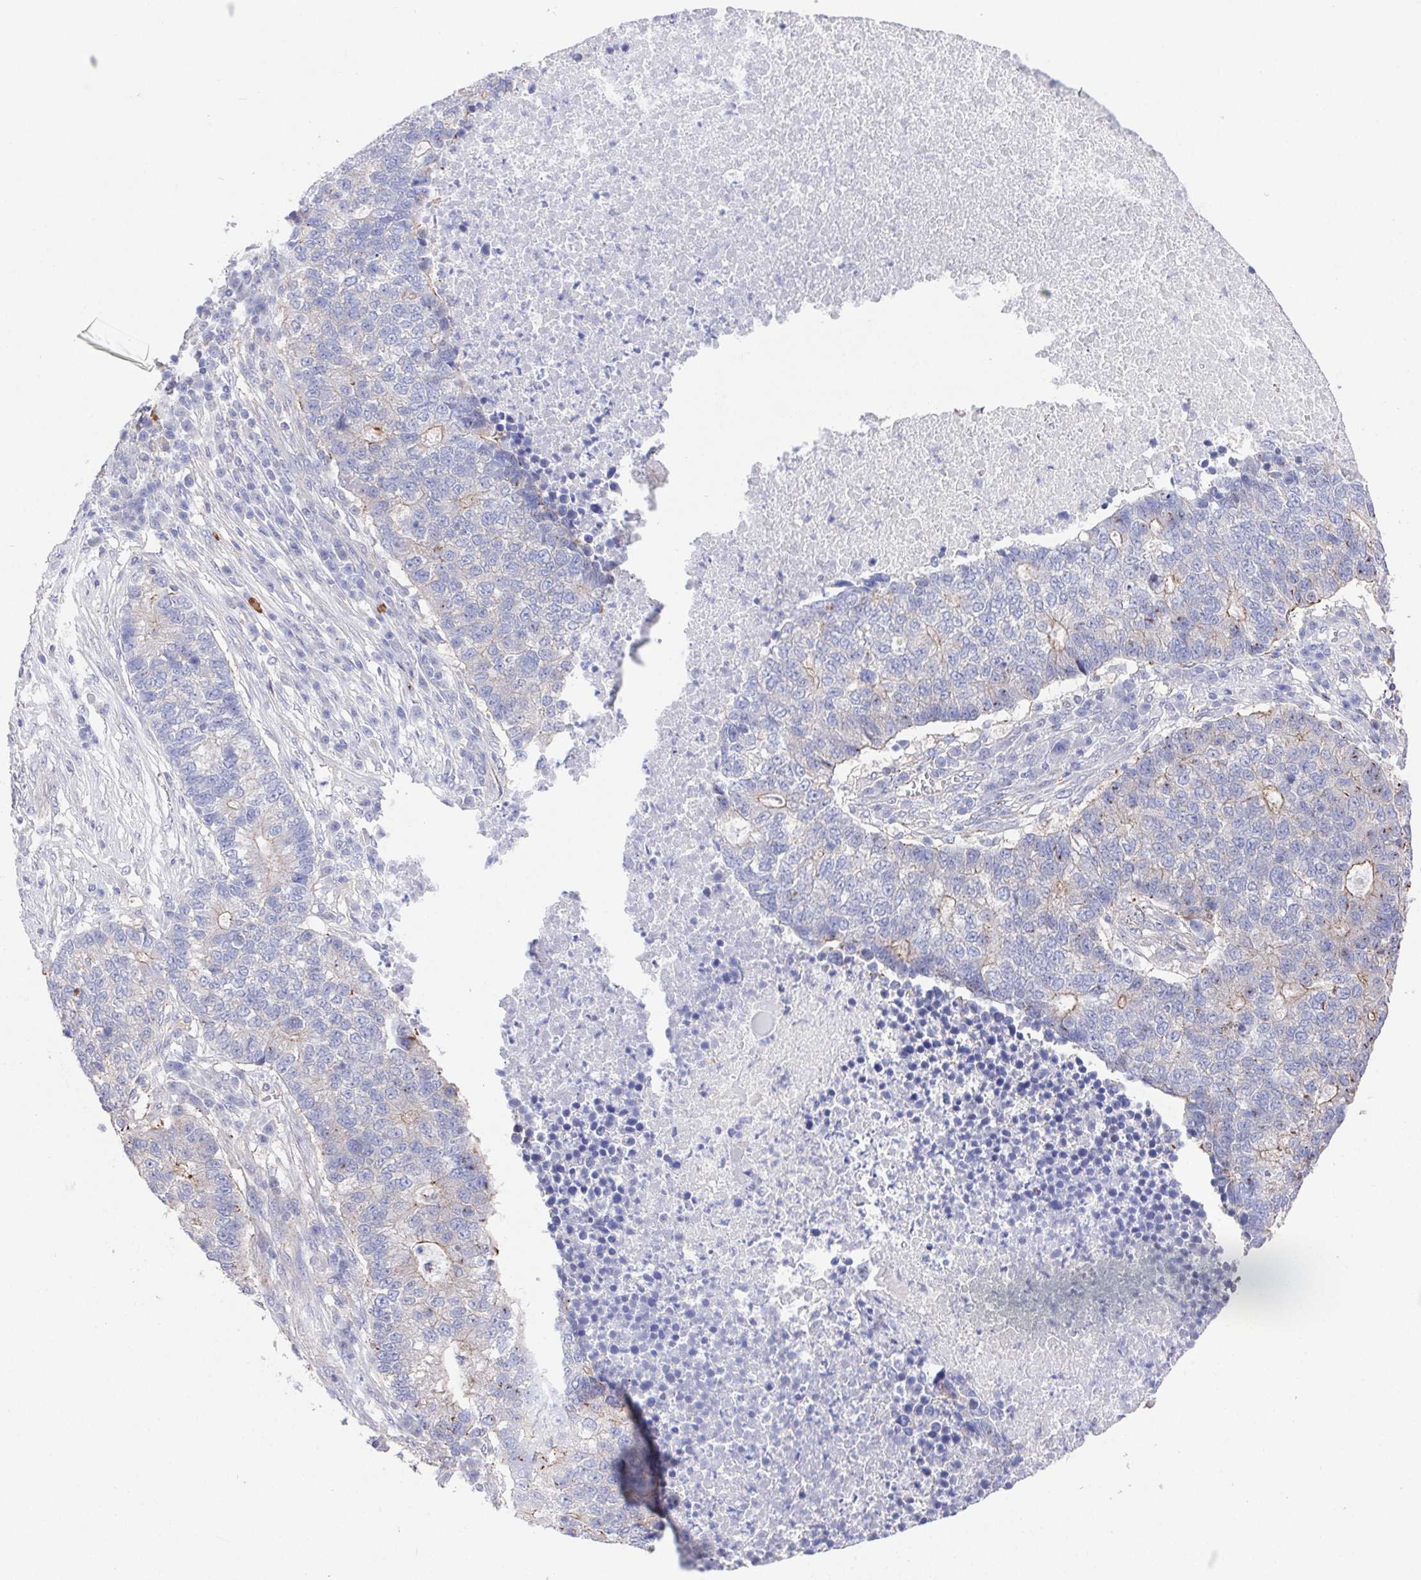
{"staining": {"intensity": "moderate", "quantity": "<25%", "location": "cytoplasmic/membranous"}, "tissue": "lung cancer", "cell_type": "Tumor cells", "image_type": "cancer", "snomed": [{"axis": "morphology", "description": "Adenocarcinoma, NOS"}, {"axis": "topography", "description": "Lung"}], "caption": "Protein positivity by IHC displays moderate cytoplasmic/membranous expression in about <25% of tumor cells in lung cancer (adenocarcinoma).", "gene": "PRG3", "patient": {"sex": "male", "age": 57}}